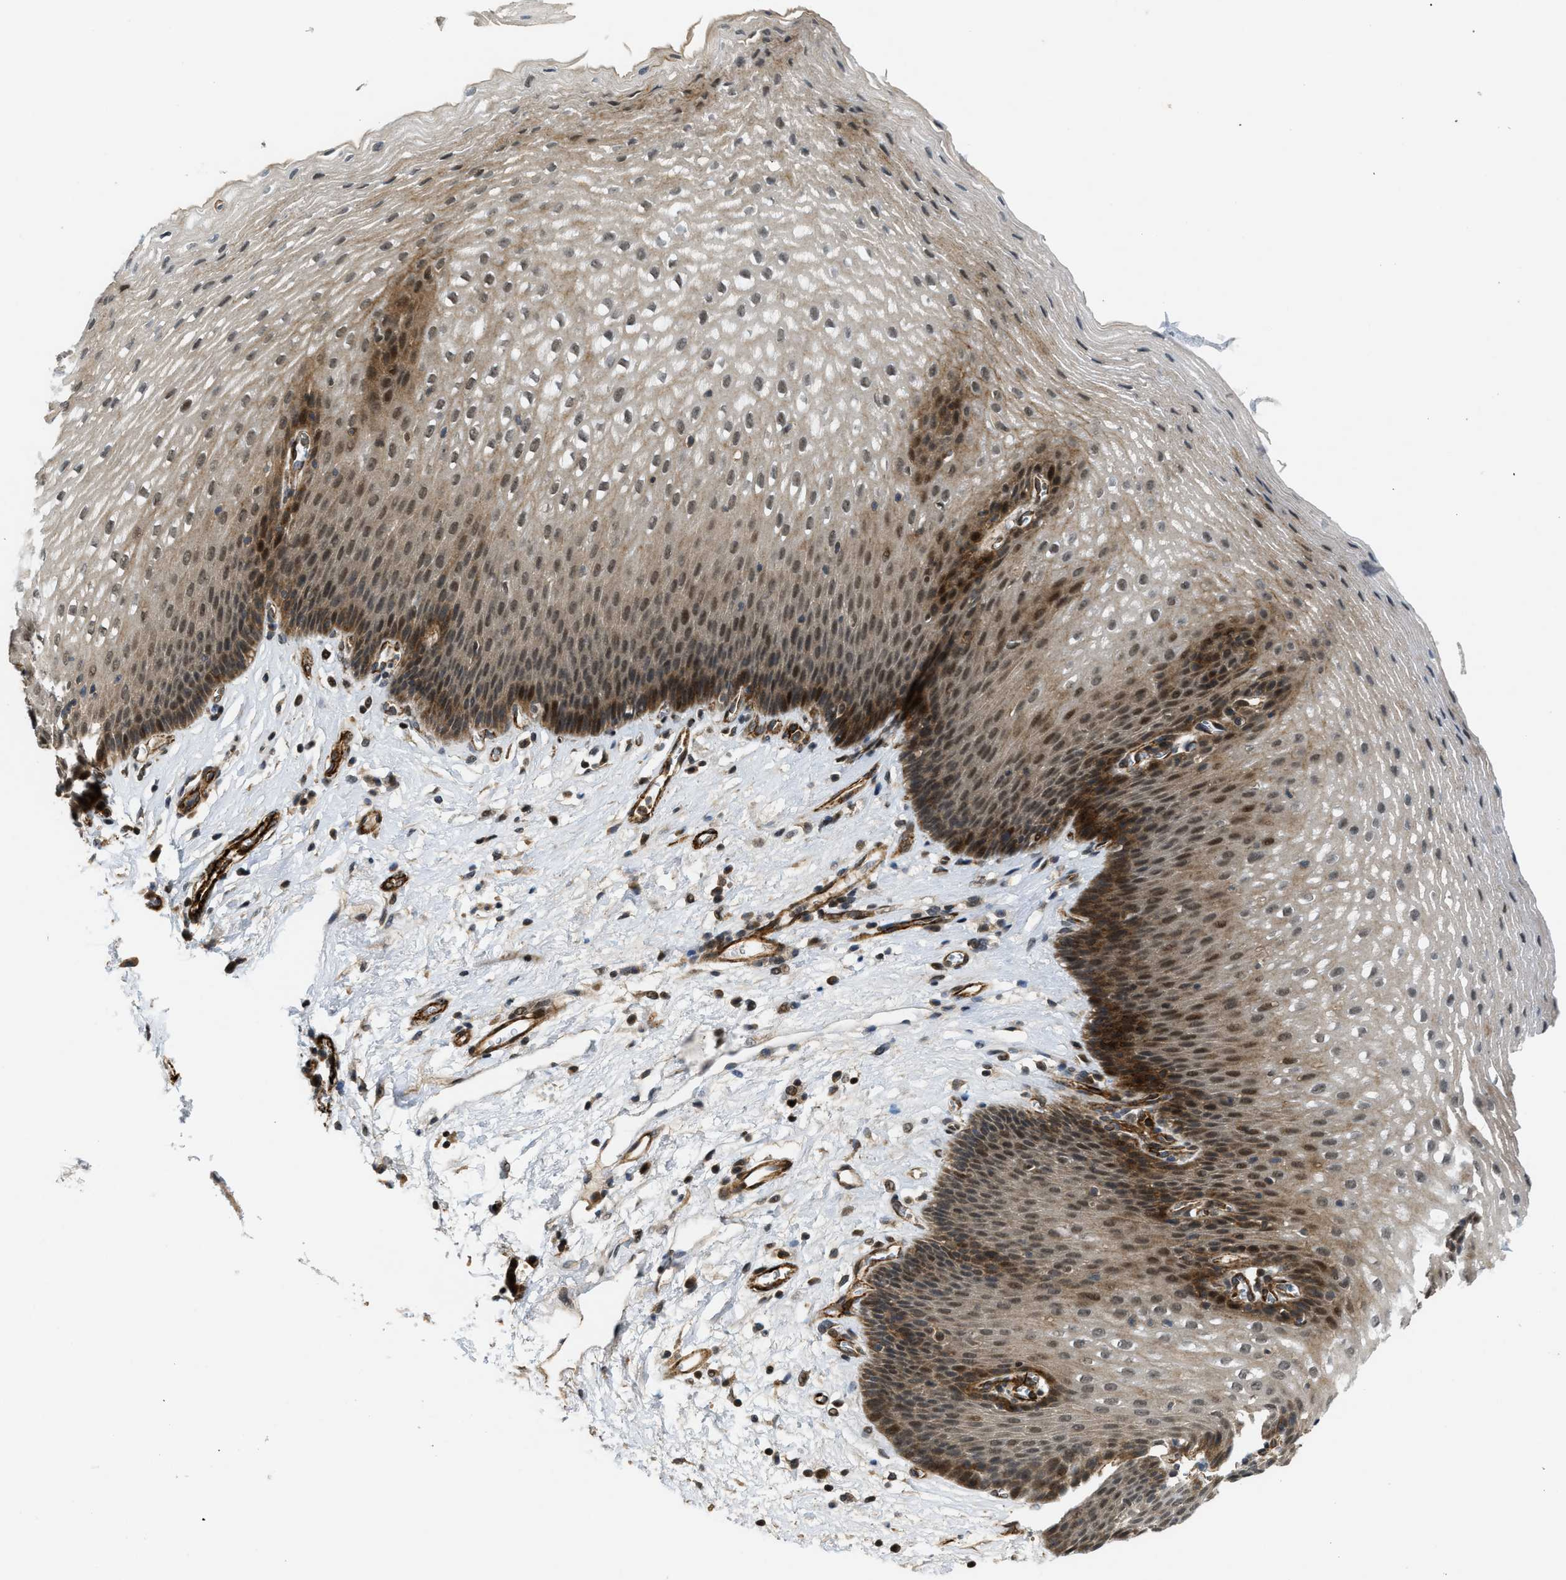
{"staining": {"intensity": "moderate", "quantity": "25%-75%", "location": "cytoplasmic/membranous,nuclear"}, "tissue": "esophagus", "cell_type": "Squamous epithelial cells", "image_type": "normal", "snomed": [{"axis": "morphology", "description": "Normal tissue, NOS"}, {"axis": "topography", "description": "Esophagus"}], "caption": "Human esophagus stained with a brown dye demonstrates moderate cytoplasmic/membranous,nuclear positive staining in about 25%-75% of squamous epithelial cells.", "gene": "DPF2", "patient": {"sex": "male", "age": 48}}